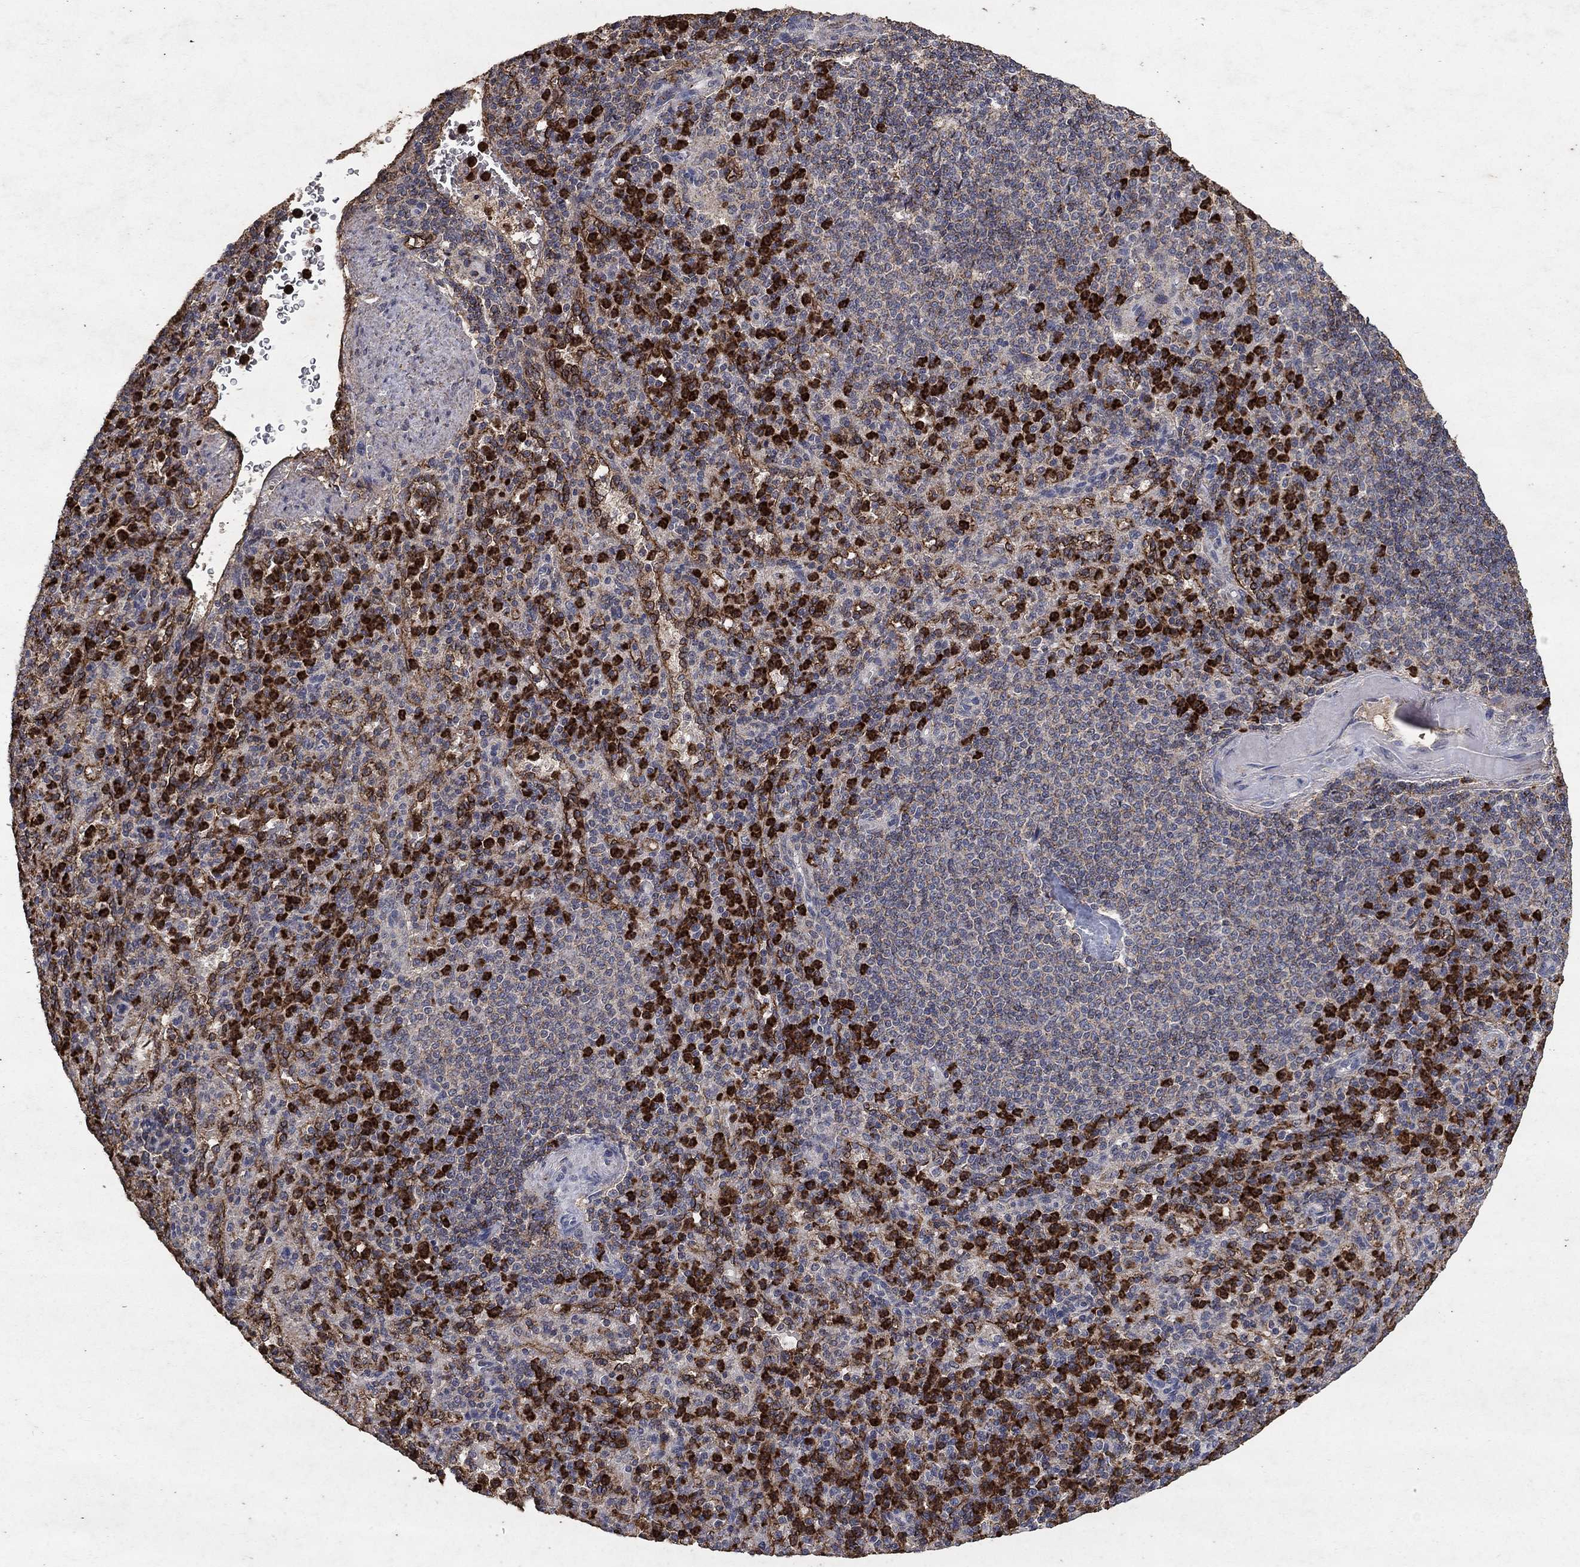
{"staining": {"intensity": "strong", "quantity": "25%-75%", "location": "cytoplasmic/membranous"}, "tissue": "spleen", "cell_type": "Cells in red pulp", "image_type": "normal", "snomed": [{"axis": "morphology", "description": "Normal tissue, NOS"}, {"axis": "topography", "description": "Spleen"}], "caption": "IHC photomicrograph of benign spleen: human spleen stained using immunohistochemistry (IHC) demonstrates high levels of strong protein expression localized specifically in the cytoplasmic/membranous of cells in red pulp, appearing as a cytoplasmic/membranous brown color.", "gene": "CD24", "patient": {"sex": "female", "age": 74}}